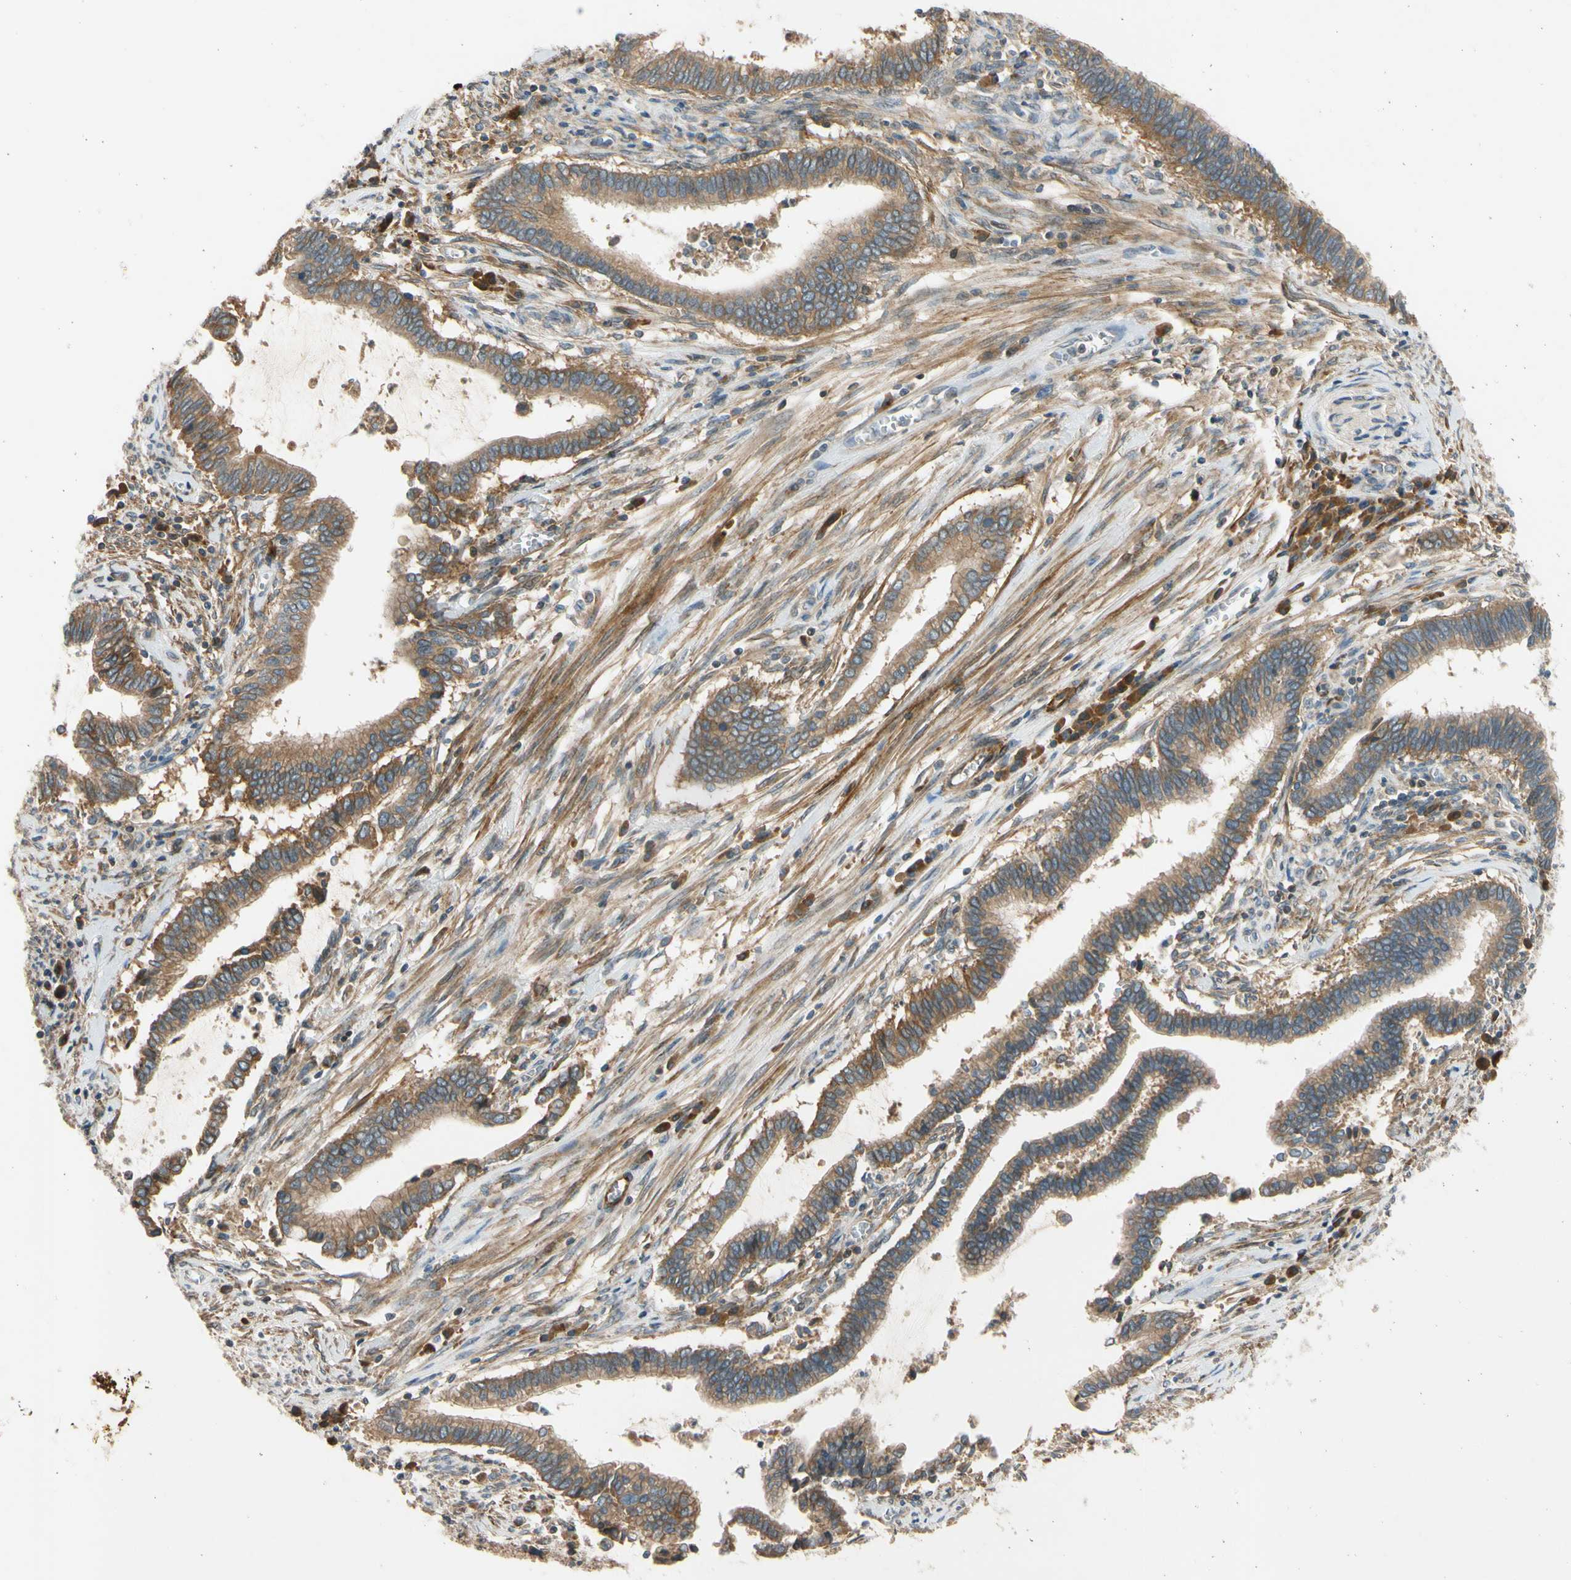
{"staining": {"intensity": "moderate", "quantity": ">75%", "location": "cytoplasmic/membranous"}, "tissue": "cervical cancer", "cell_type": "Tumor cells", "image_type": "cancer", "snomed": [{"axis": "morphology", "description": "Adenocarcinoma, NOS"}, {"axis": "topography", "description": "Cervix"}], "caption": "Protein expression by immunohistochemistry (IHC) reveals moderate cytoplasmic/membranous positivity in about >75% of tumor cells in cervical cancer (adenocarcinoma).", "gene": "MST1R", "patient": {"sex": "female", "age": 44}}